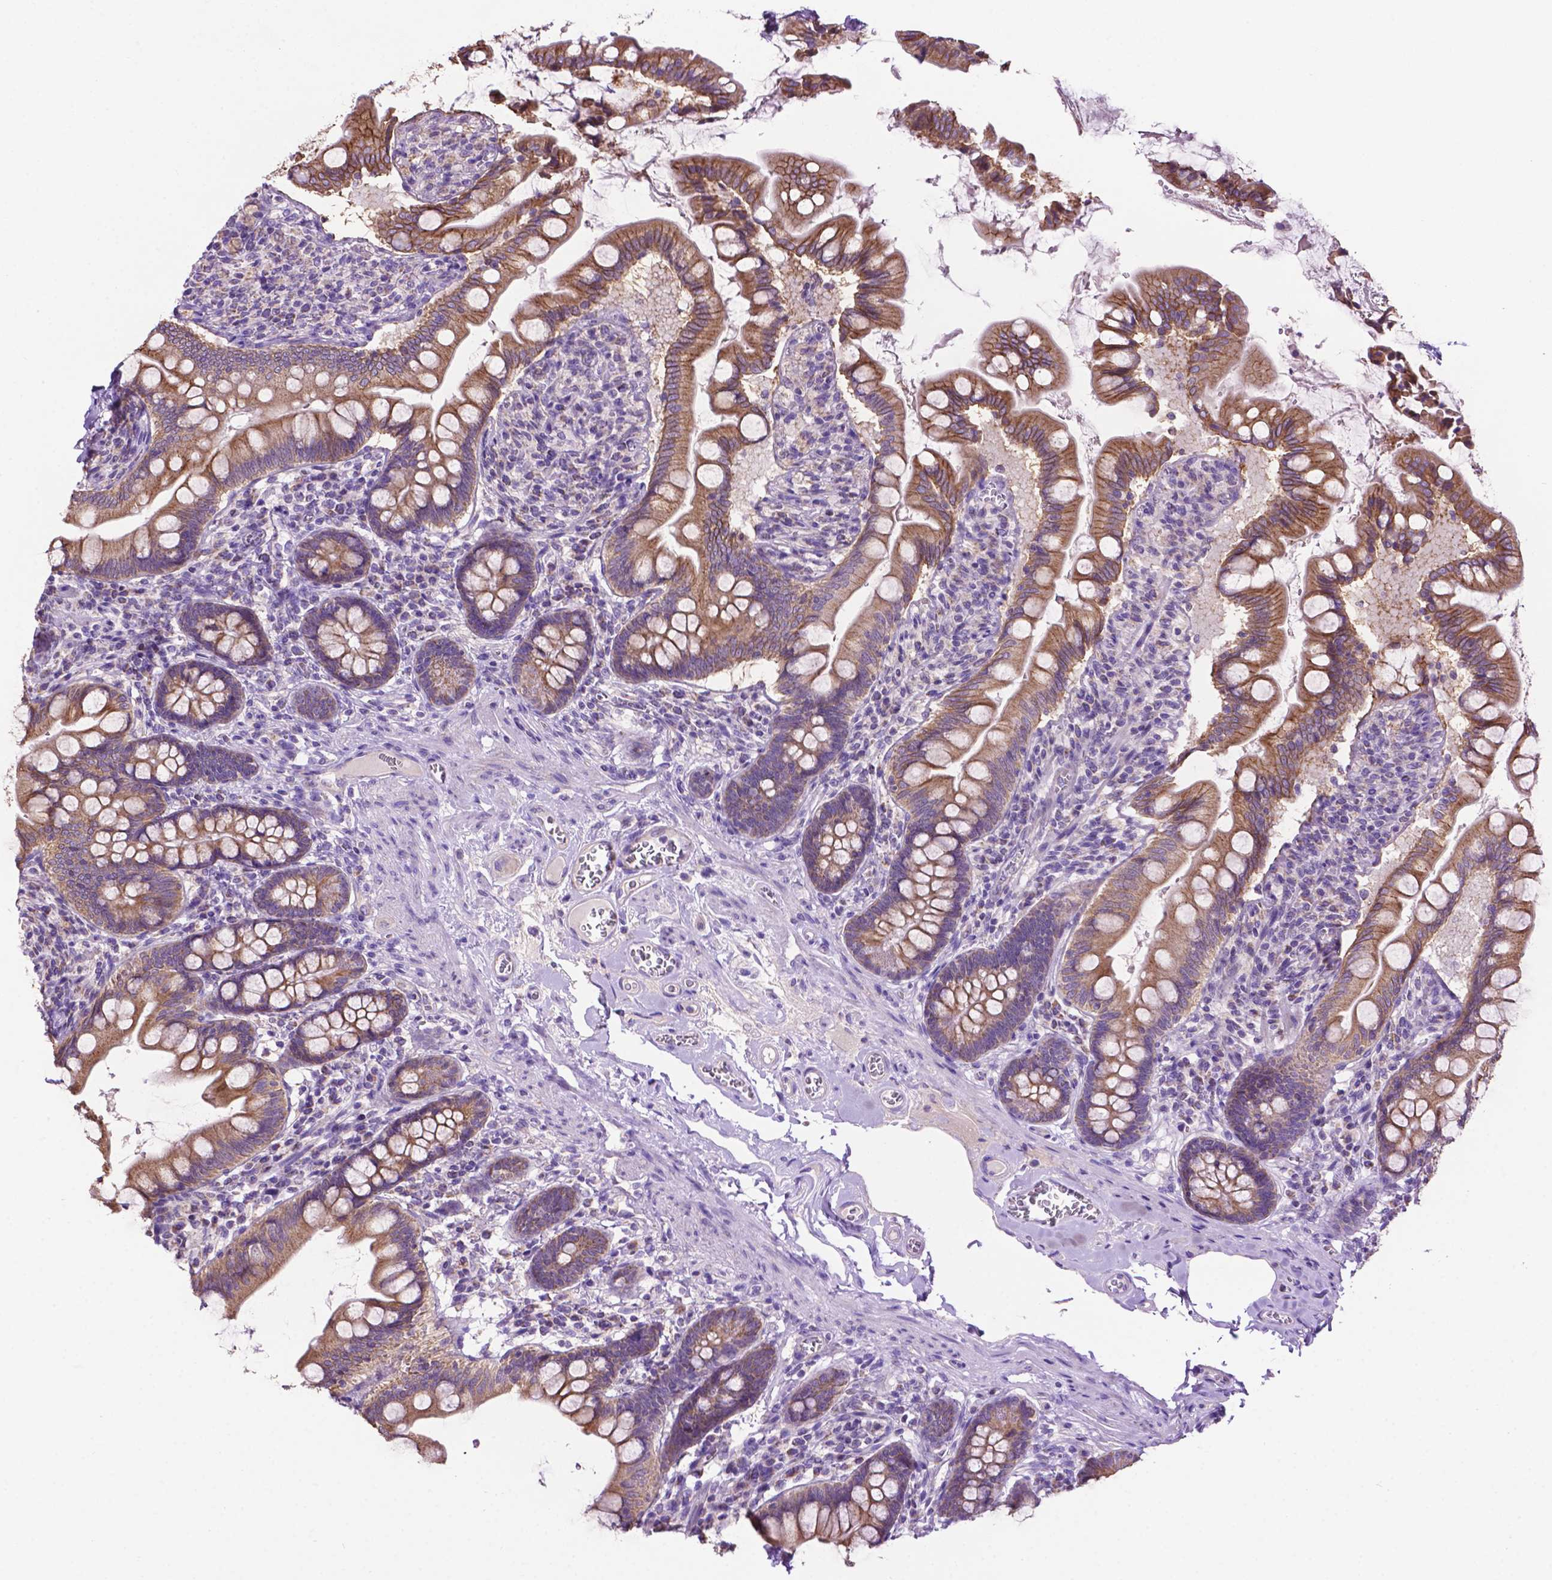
{"staining": {"intensity": "moderate", "quantity": ">75%", "location": "cytoplasmic/membranous"}, "tissue": "small intestine", "cell_type": "Glandular cells", "image_type": "normal", "snomed": [{"axis": "morphology", "description": "Normal tissue, NOS"}, {"axis": "topography", "description": "Small intestine"}], "caption": "Protein analysis of normal small intestine shows moderate cytoplasmic/membranous expression in approximately >75% of glandular cells.", "gene": "PHYHIP", "patient": {"sex": "female", "age": 56}}